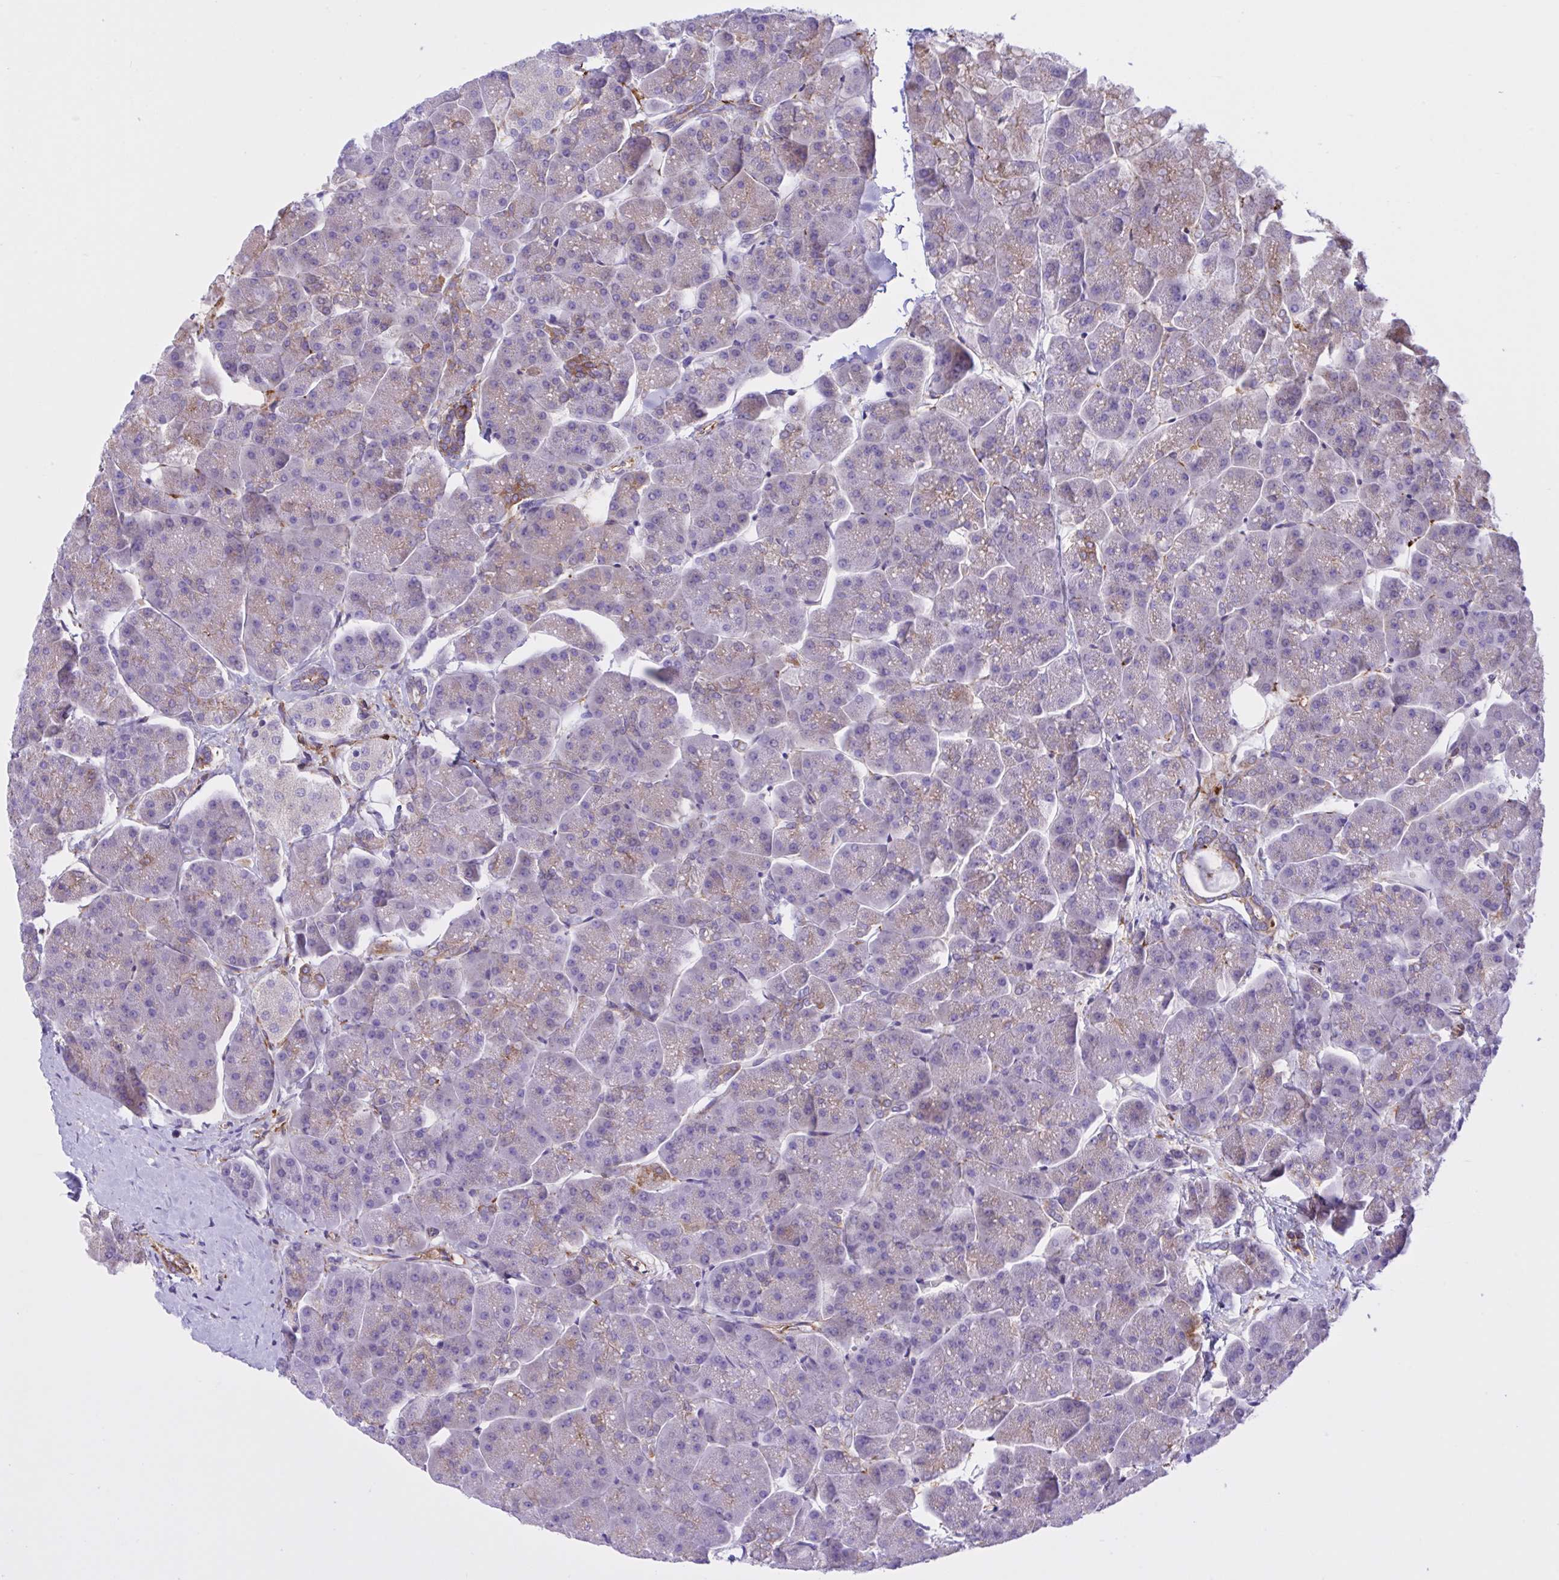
{"staining": {"intensity": "moderate", "quantity": "<25%", "location": "cytoplasmic/membranous"}, "tissue": "pancreas", "cell_type": "Exocrine glandular cells", "image_type": "normal", "snomed": [{"axis": "morphology", "description": "Normal tissue, NOS"}, {"axis": "topography", "description": "Pancreas"}, {"axis": "topography", "description": "Peripheral nerve tissue"}], "caption": "Immunohistochemistry histopathology image of normal pancreas: pancreas stained using immunohistochemistry (IHC) demonstrates low levels of moderate protein expression localized specifically in the cytoplasmic/membranous of exocrine glandular cells, appearing as a cytoplasmic/membranous brown color.", "gene": "OR51M1", "patient": {"sex": "male", "age": 54}}